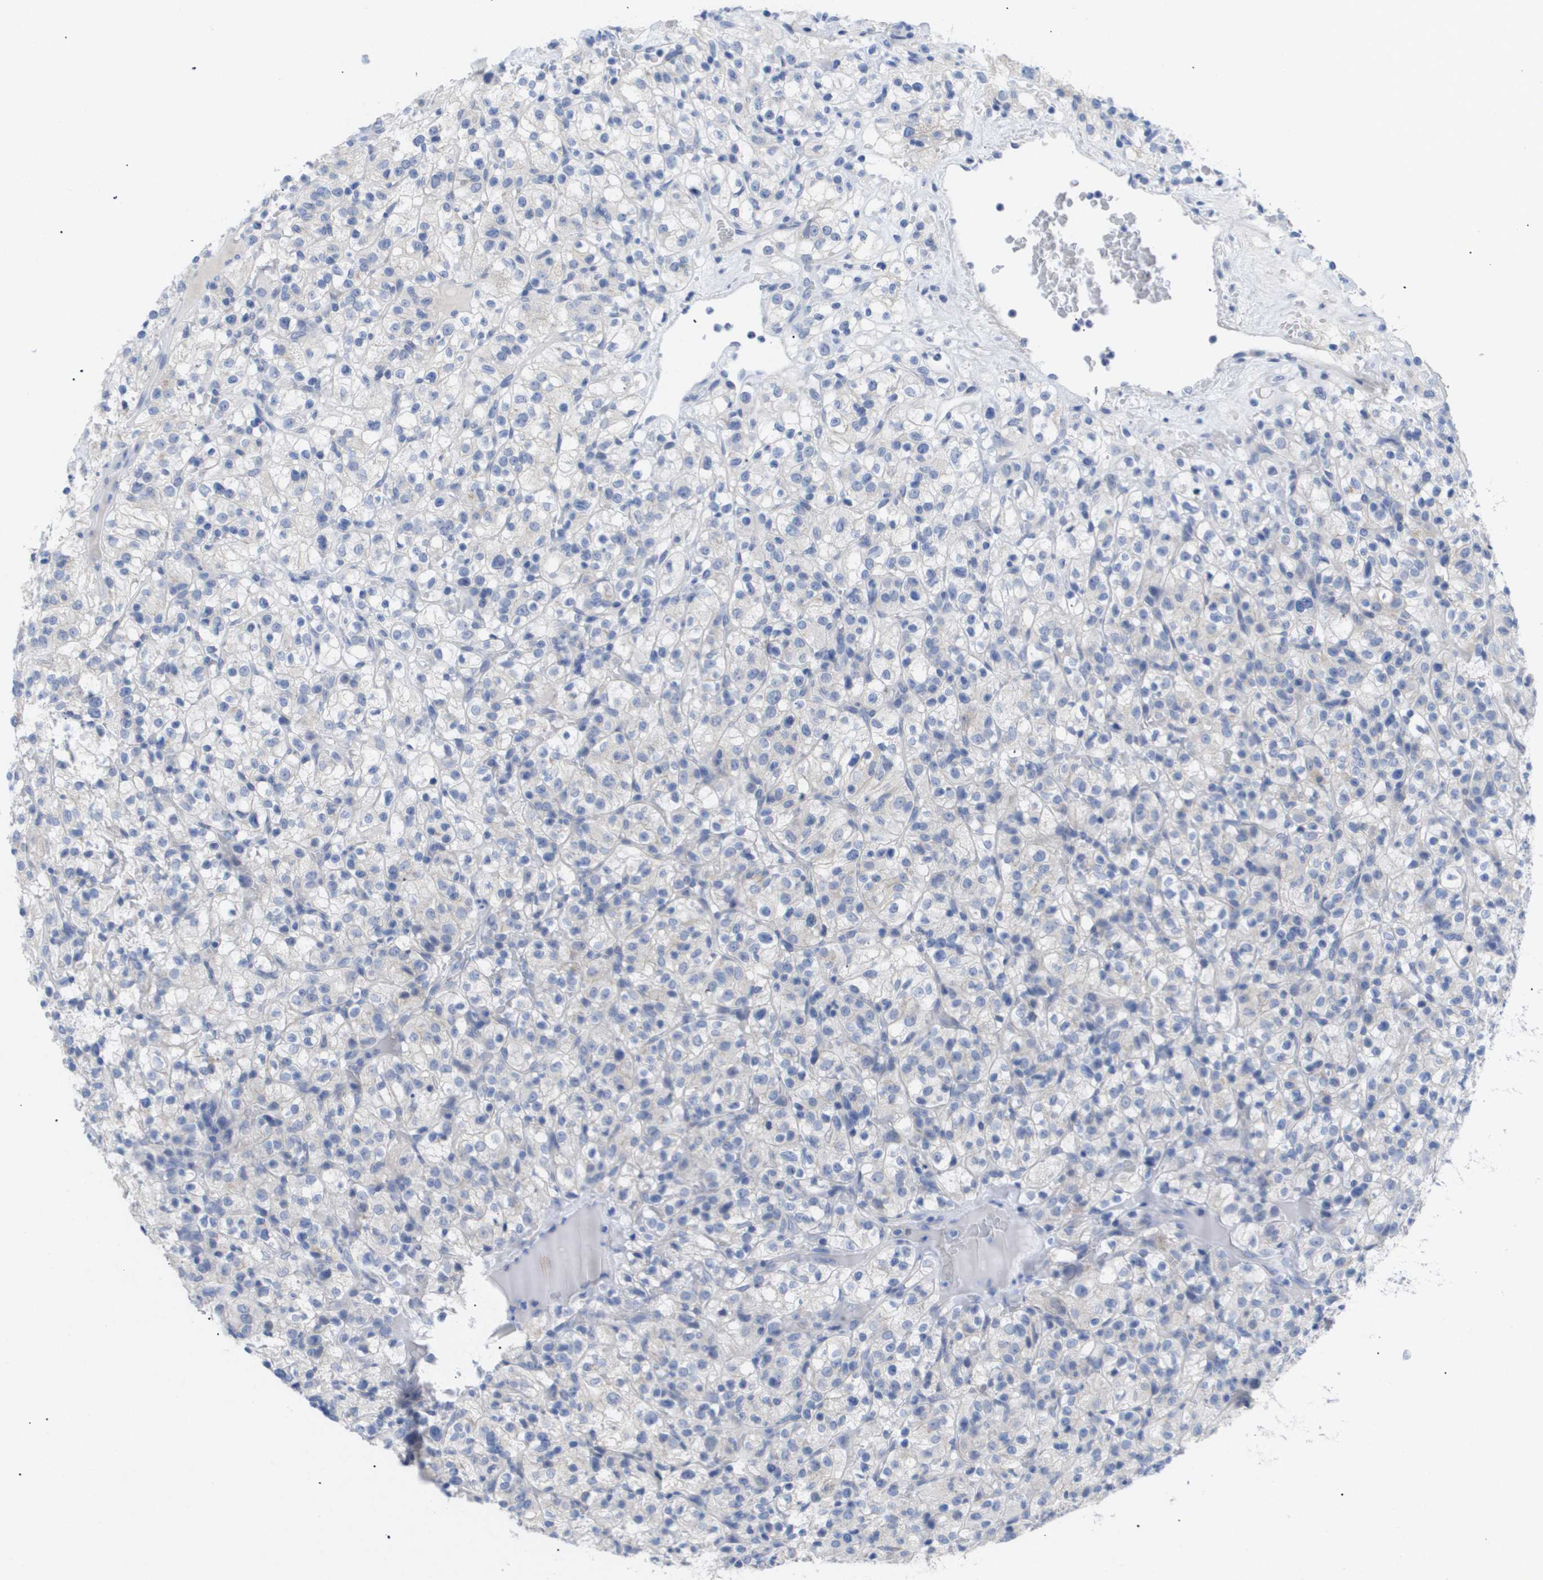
{"staining": {"intensity": "negative", "quantity": "none", "location": "none"}, "tissue": "renal cancer", "cell_type": "Tumor cells", "image_type": "cancer", "snomed": [{"axis": "morphology", "description": "Normal tissue, NOS"}, {"axis": "morphology", "description": "Adenocarcinoma, NOS"}, {"axis": "topography", "description": "Kidney"}], "caption": "Renal cancer stained for a protein using immunohistochemistry (IHC) displays no staining tumor cells.", "gene": "CAV3", "patient": {"sex": "female", "age": 72}}